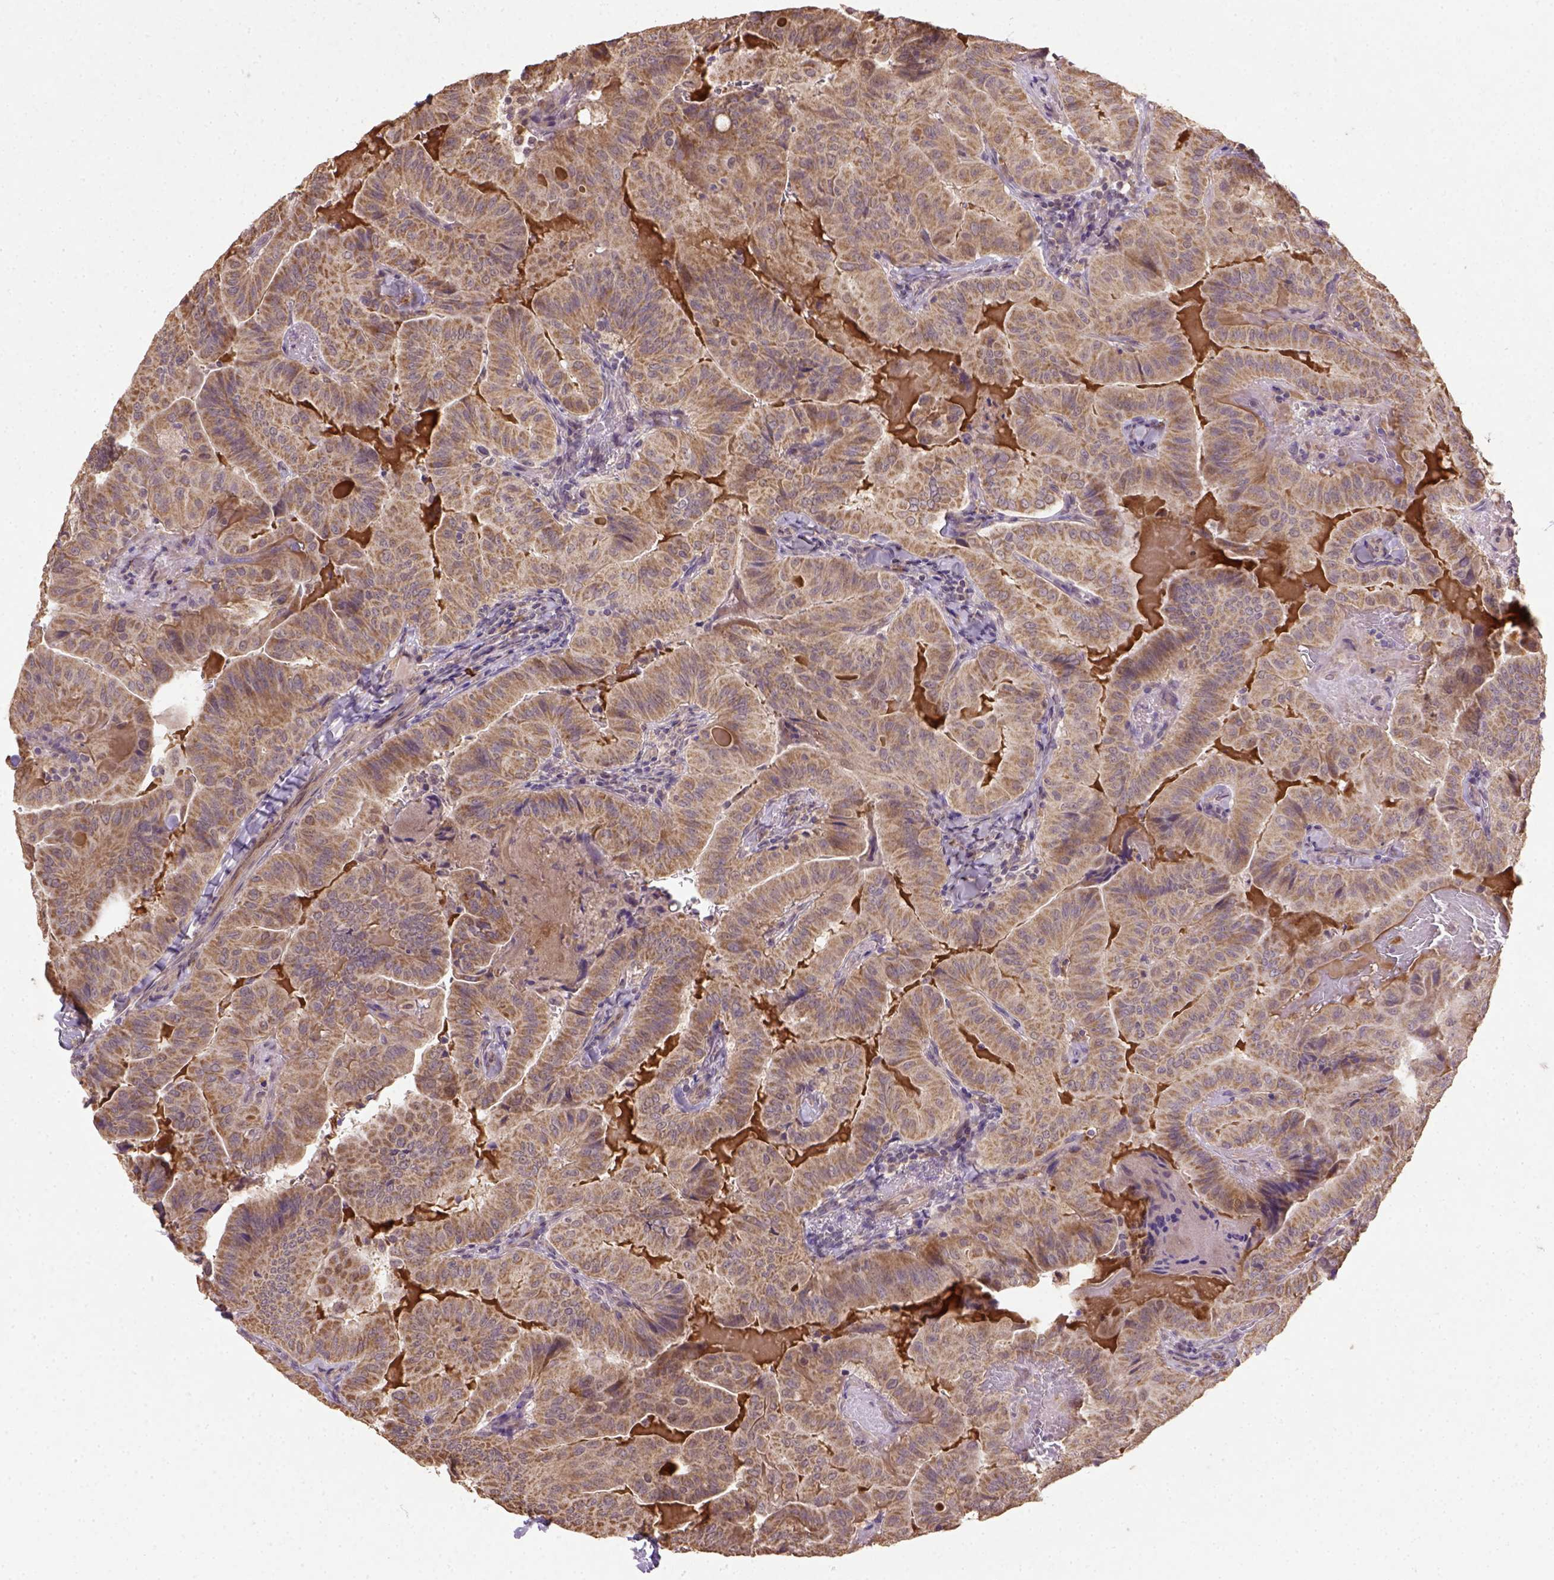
{"staining": {"intensity": "moderate", "quantity": ">75%", "location": "cytoplasmic/membranous"}, "tissue": "thyroid cancer", "cell_type": "Tumor cells", "image_type": "cancer", "snomed": [{"axis": "morphology", "description": "Papillary adenocarcinoma, NOS"}, {"axis": "topography", "description": "Thyroid gland"}], "caption": "Papillary adenocarcinoma (thyroid) stained with immunohistochemistry exhibits moderate cytoplasmic/membranous positivity in approximately >75% of tumor cells. (brown staining indicates protein expression, while blue staining denotes nuclei).", "gene": "NUDT10", "patient": {"sex": "female", "age": 68}}